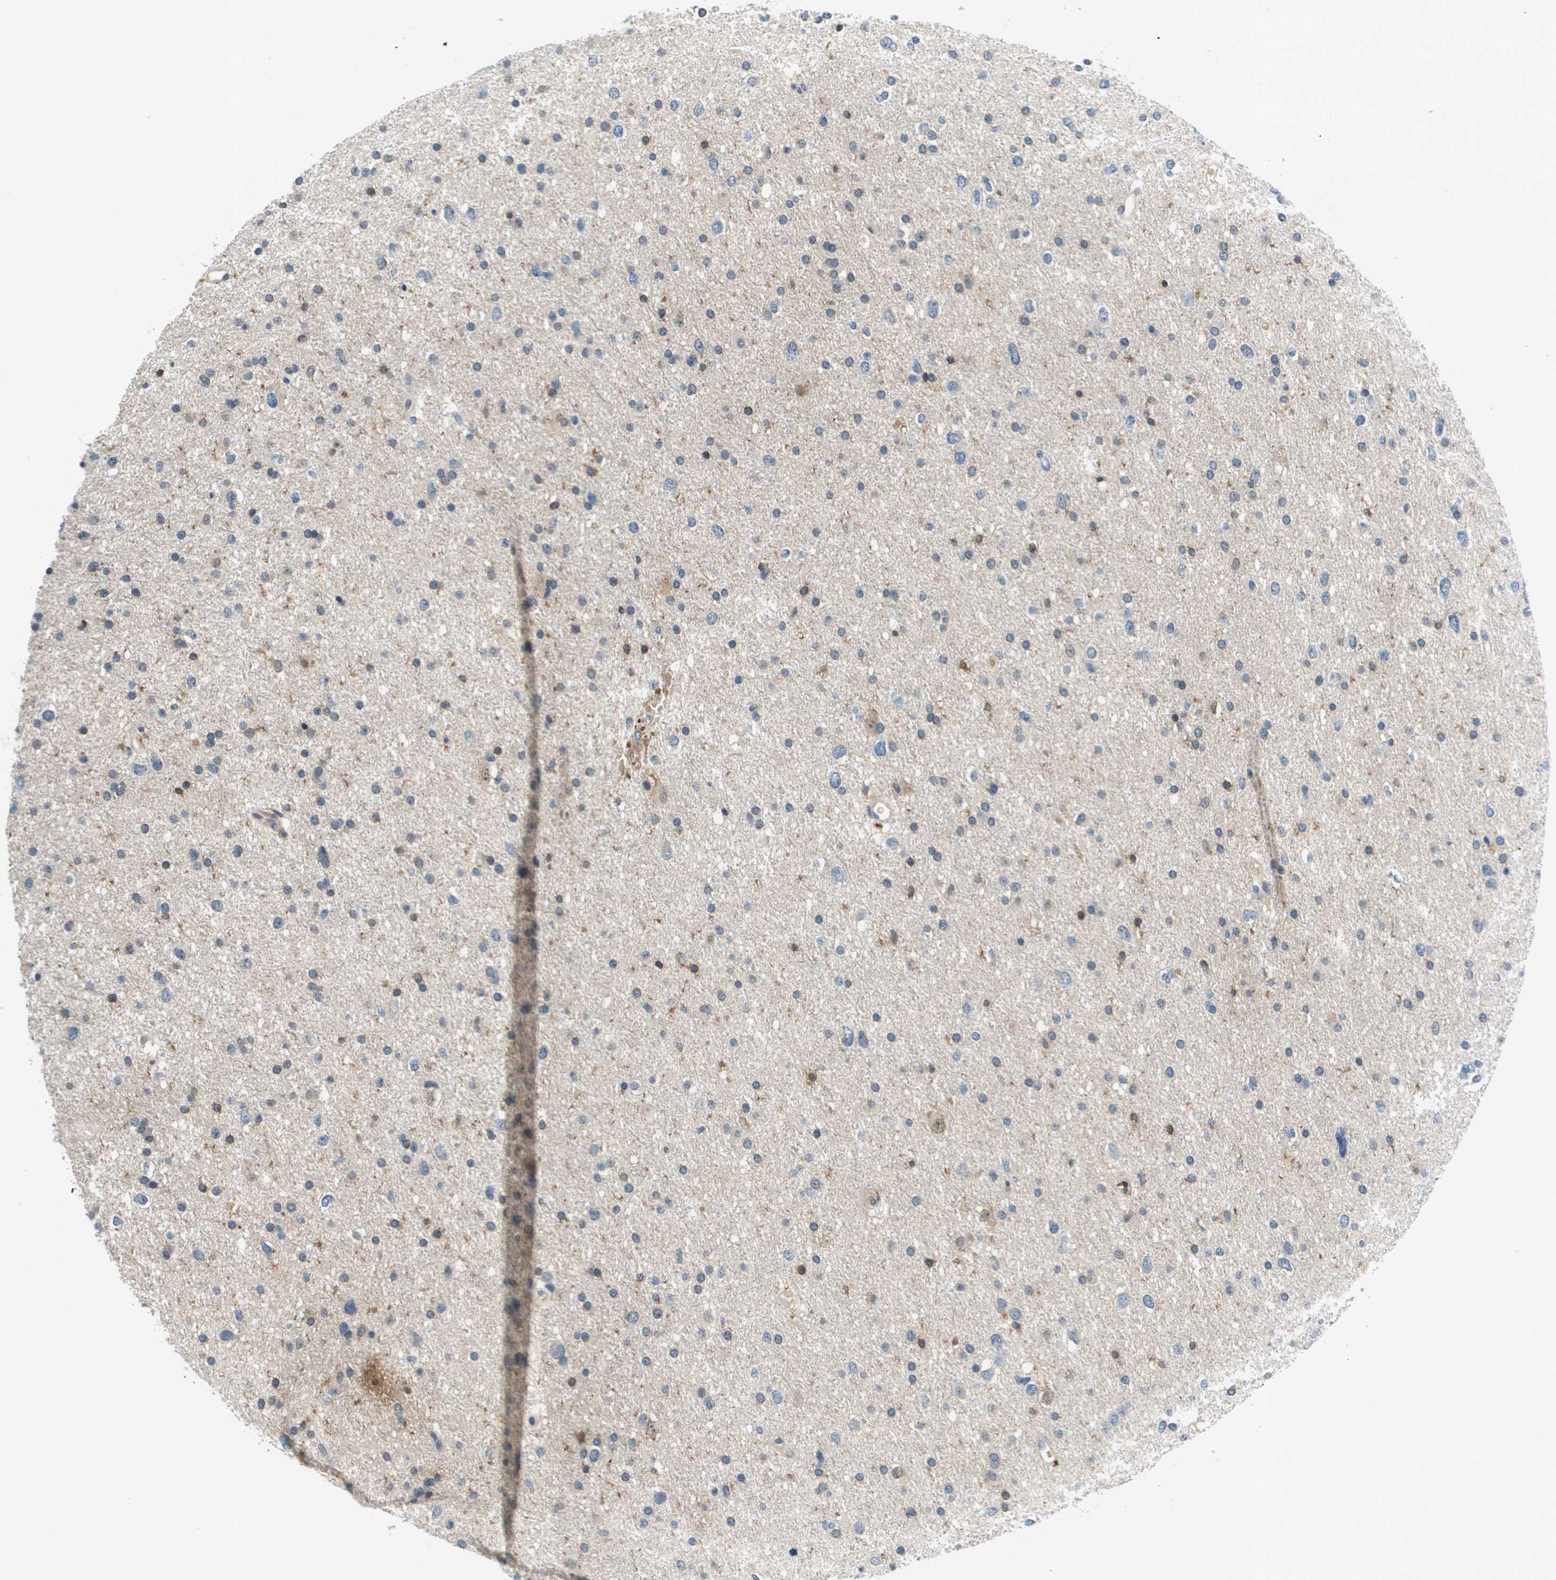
{"staining": {"intensity": "negative", "quantity": "none", "location": "none"}, "tissue": "glioma", "cell_type": "Tumor cells", "image_type": "cancer", "snomed": [{"axis": "morphology", "description": "Glioma, malignant, Low grade"}, {"axis": "topography", "description": "Brain"}], "caption": "Tumor cells show no significant protein positivity in glioma.", "gene": "KCNQ5", "patient": {"sex": "female", "age": 37}}